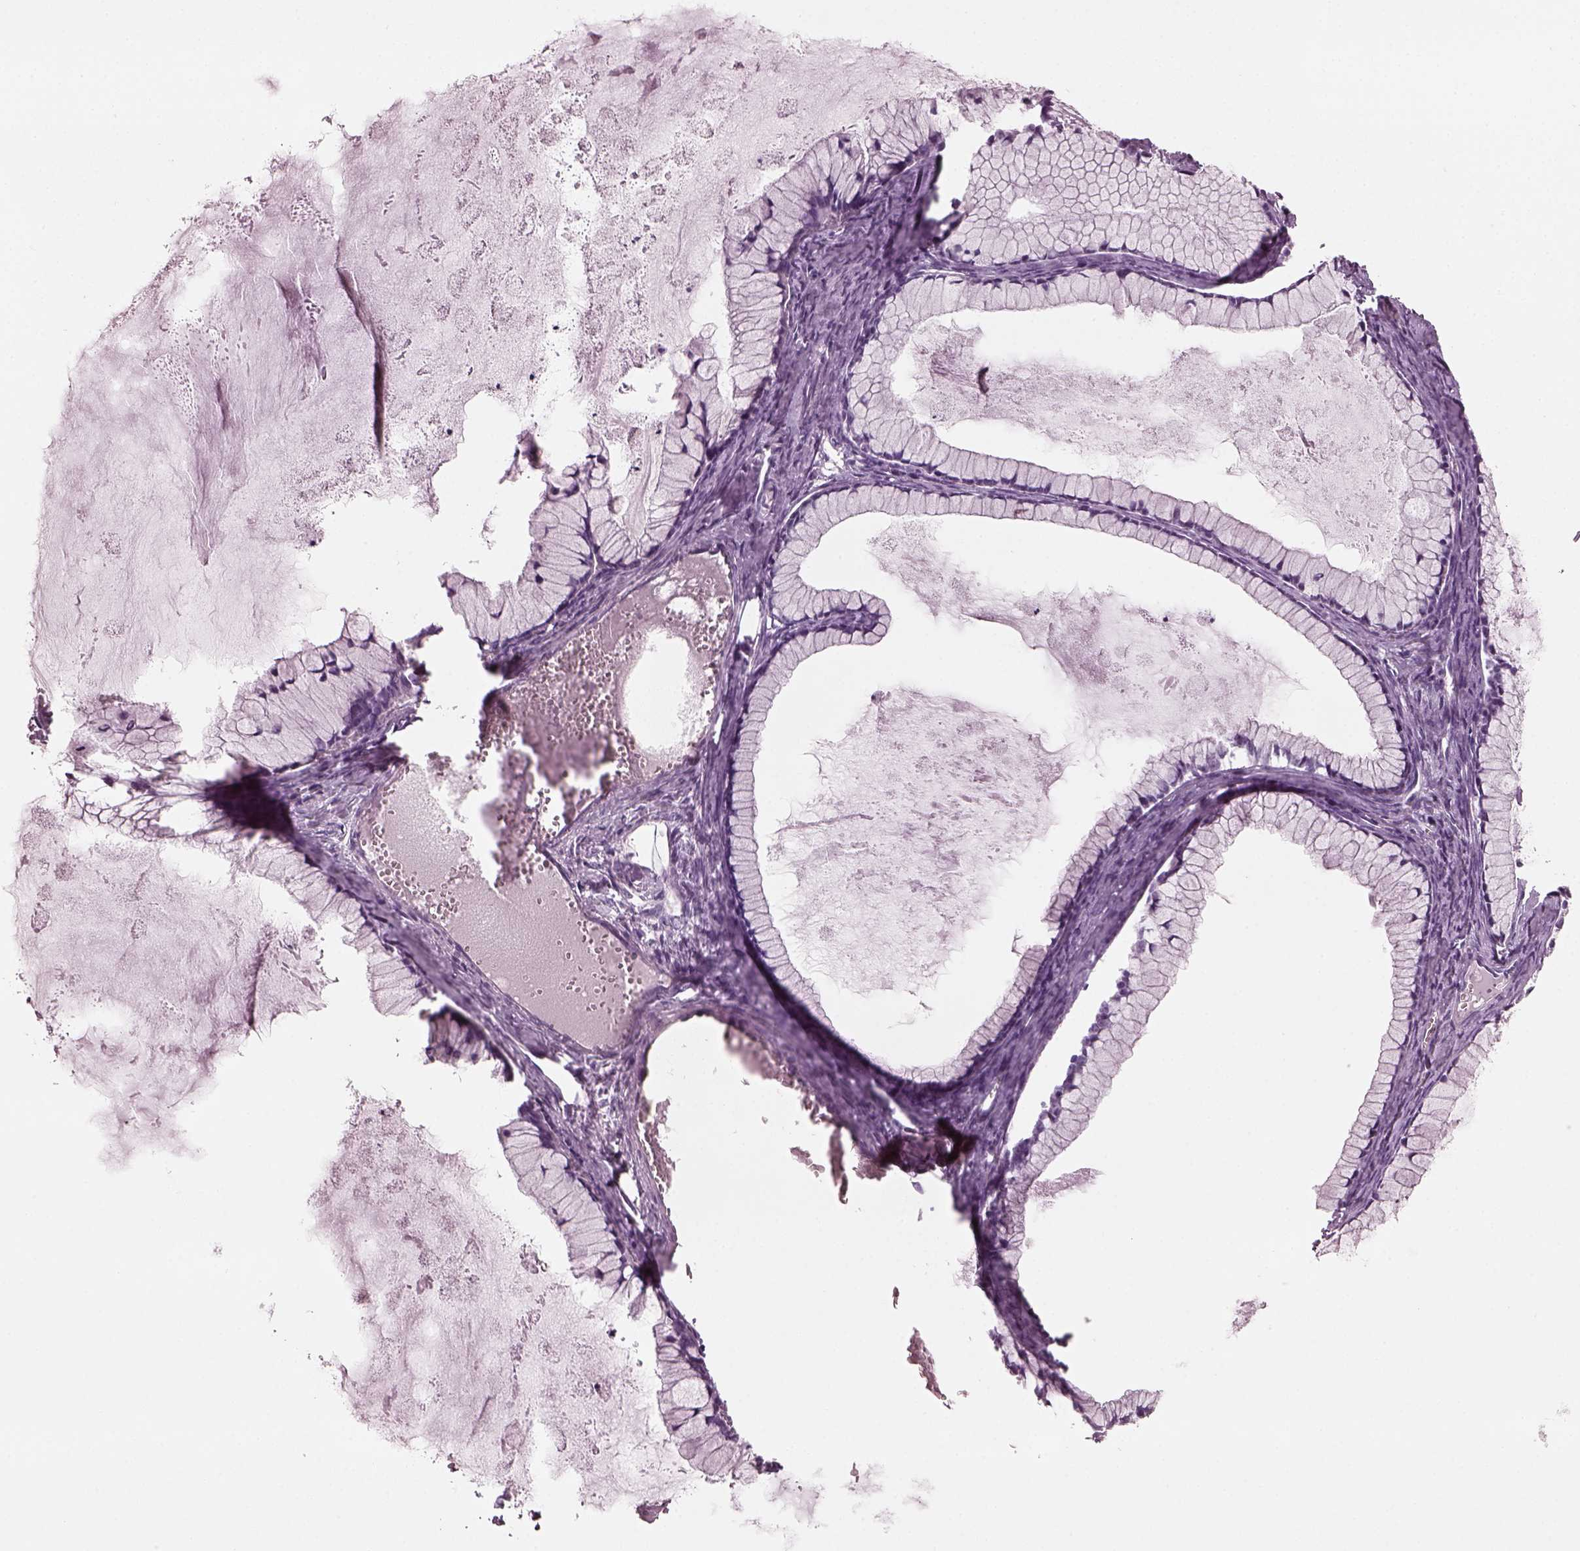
{"staining": {"intensity": "negative", "quantity": "none", "location": "none"}, "tissue": "ovarian cancer", "cell_type": "Tumor cells", "image_type": "cancer", "snomed": [{"axis": "morphology", "description": "Cystadenocarcinoma, mucinous, NOS"}, {"axis": "topography", "description": "Ovary"}], "caption": "Ovarian cancer stained for a protein using IHC displays no staining tumor cells.", "gene": "PDC", "patient": {"sex": "female", "age": 41}}